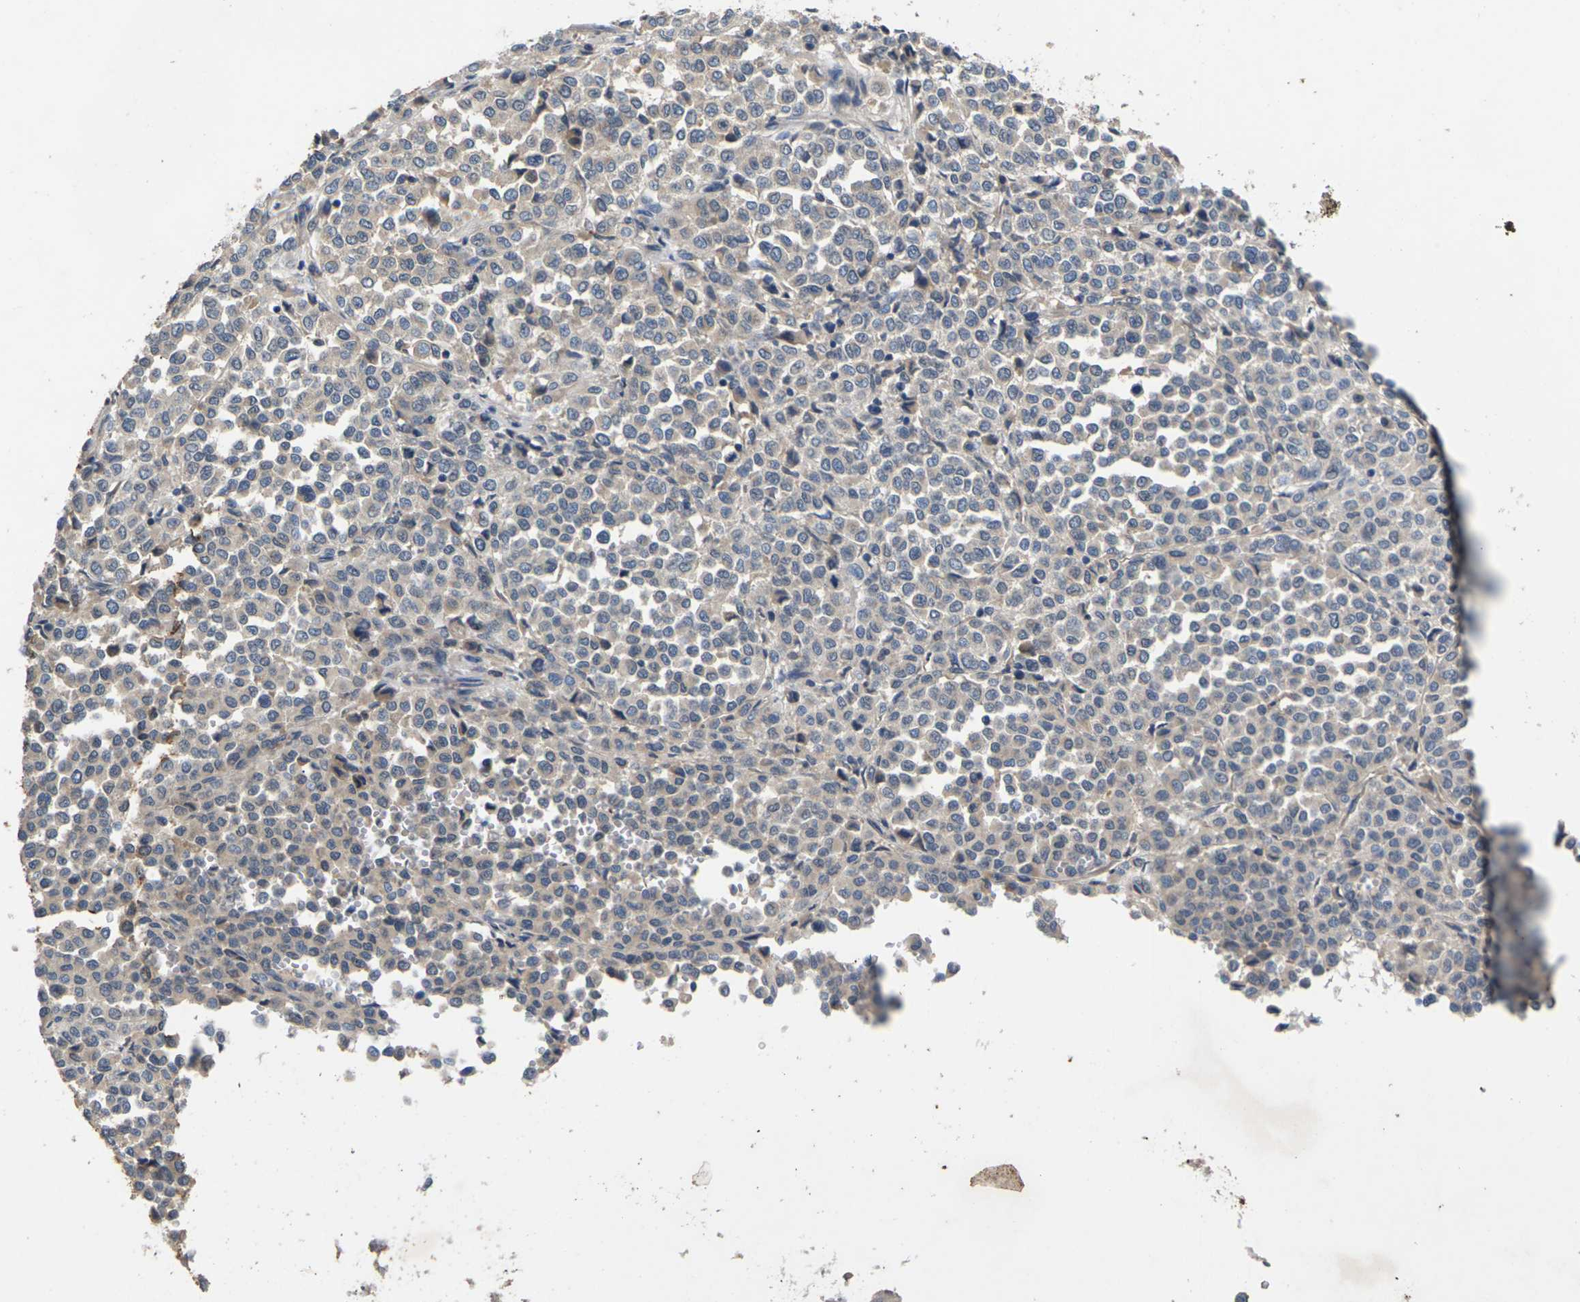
{"staining": {"intensity": "negative", "quantity": "none", "location": "none"}, "tissue": "melanoma", "cell_type": "Tumor cells", "image_type": "cancer", "snomed": [{"axis": "morphology", "description": "Malignant melanoma, Metastatic site"}, {"axis": "topography", "description": "Pancreas"}], "caption": "High power microscopy photomicrograph of an immunohistochemistry (IHC) histopathology image of melanoma, revealing no significant positivity in tumor cells.", "gene": "SLC2A2", "patient": {"sex": "female", "age": 30}}